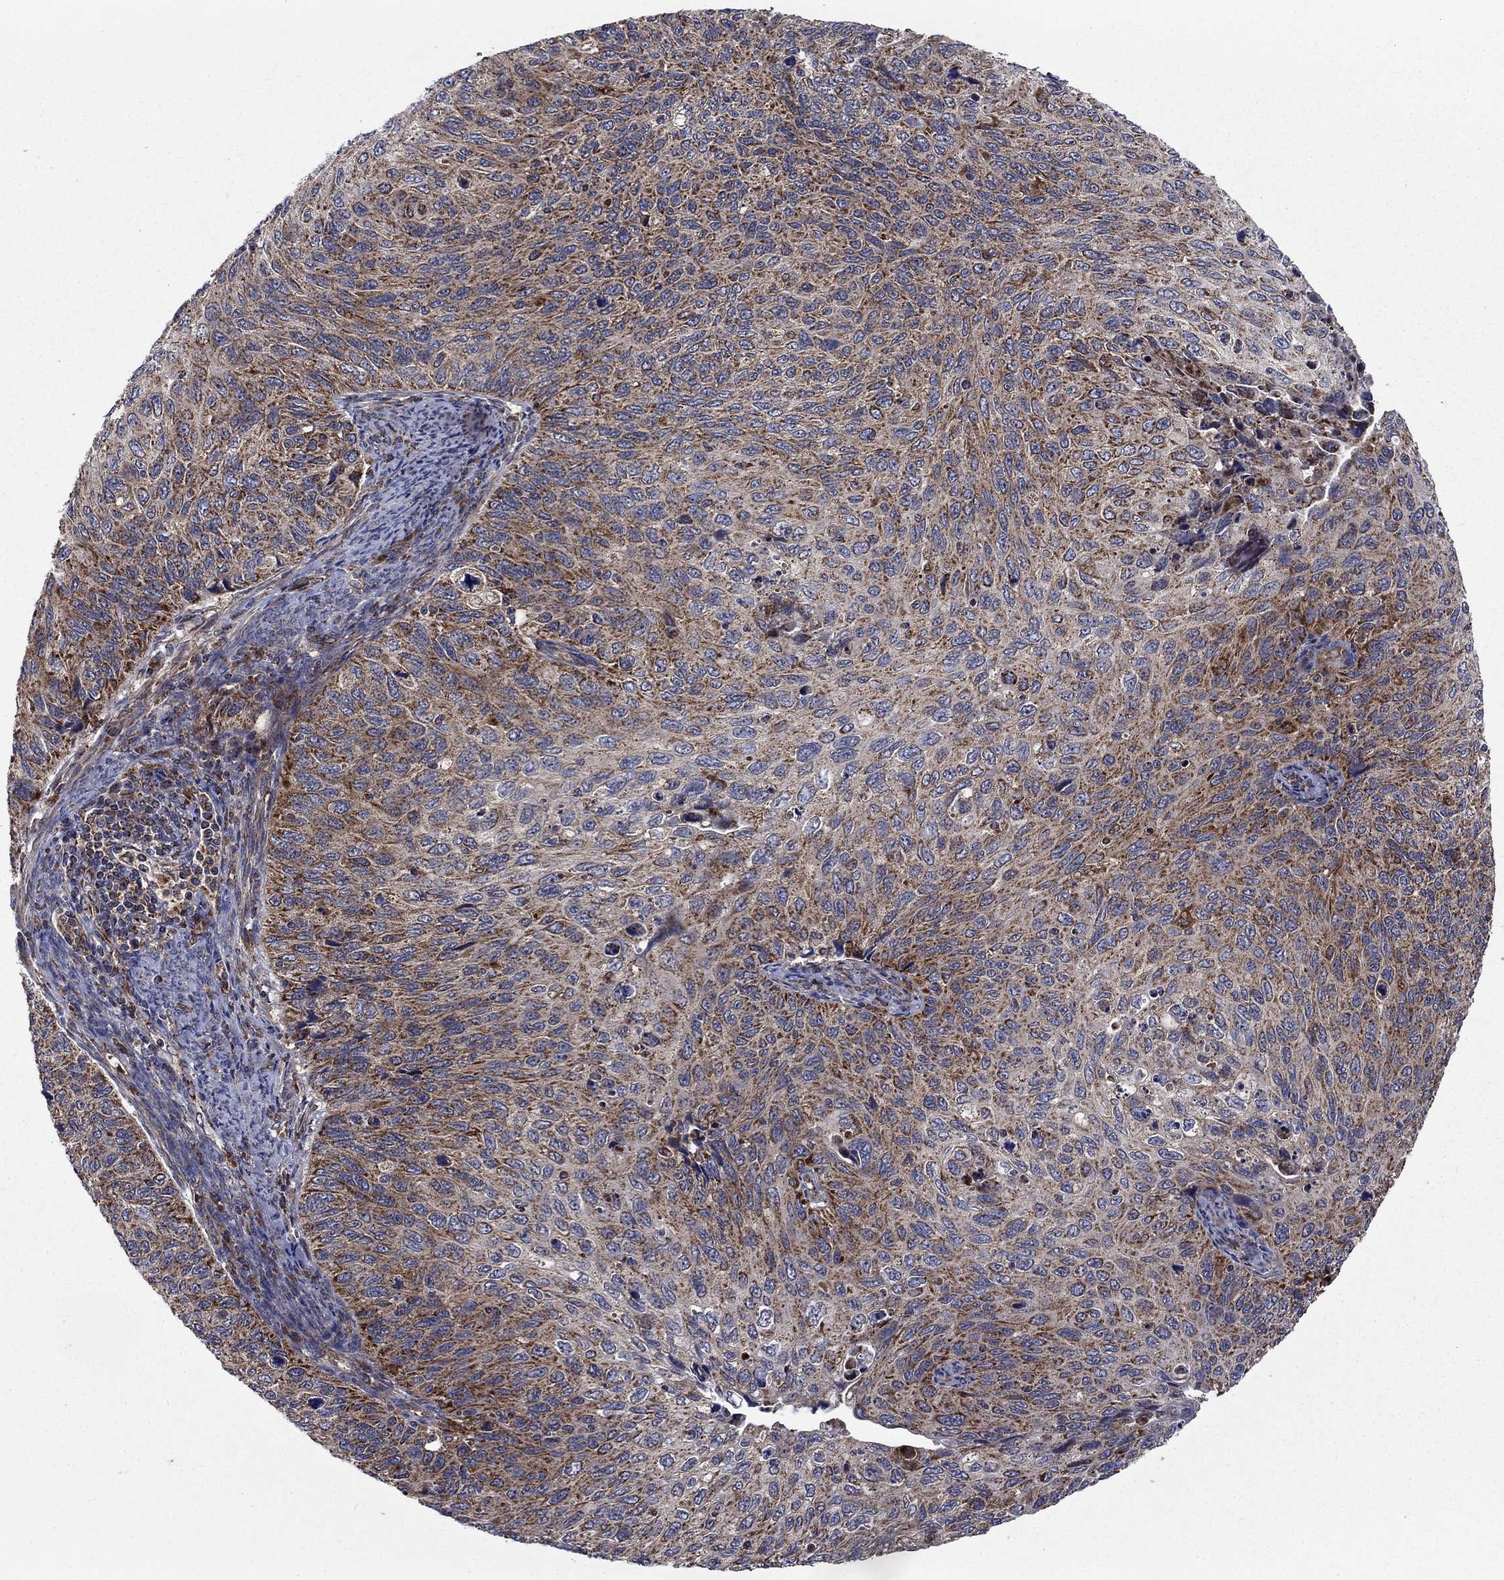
{"staining": {"intensity": "strong", "quantity": "<25%", "location": "cytoplasmic/membranous"}, "tissue": "cervical cancer", "cell_type": "Tumor cells", "image_type": "cancer", "snomed": [{"axis": "morphology", "description": "Squamous cell carcinoma, NOS"}, {"axis": "topography", "description": "Cervix"}], "caption": "Immunohistochemical staining of human cervical cancer reveals medium levels of strong cytoplasmic/membranous expression in about <25% of tumor cells. (IHC, brightfield microscopy, high magnification).", "gene": "RNF19B", "patient": {"sex": "female", "age": 70}}